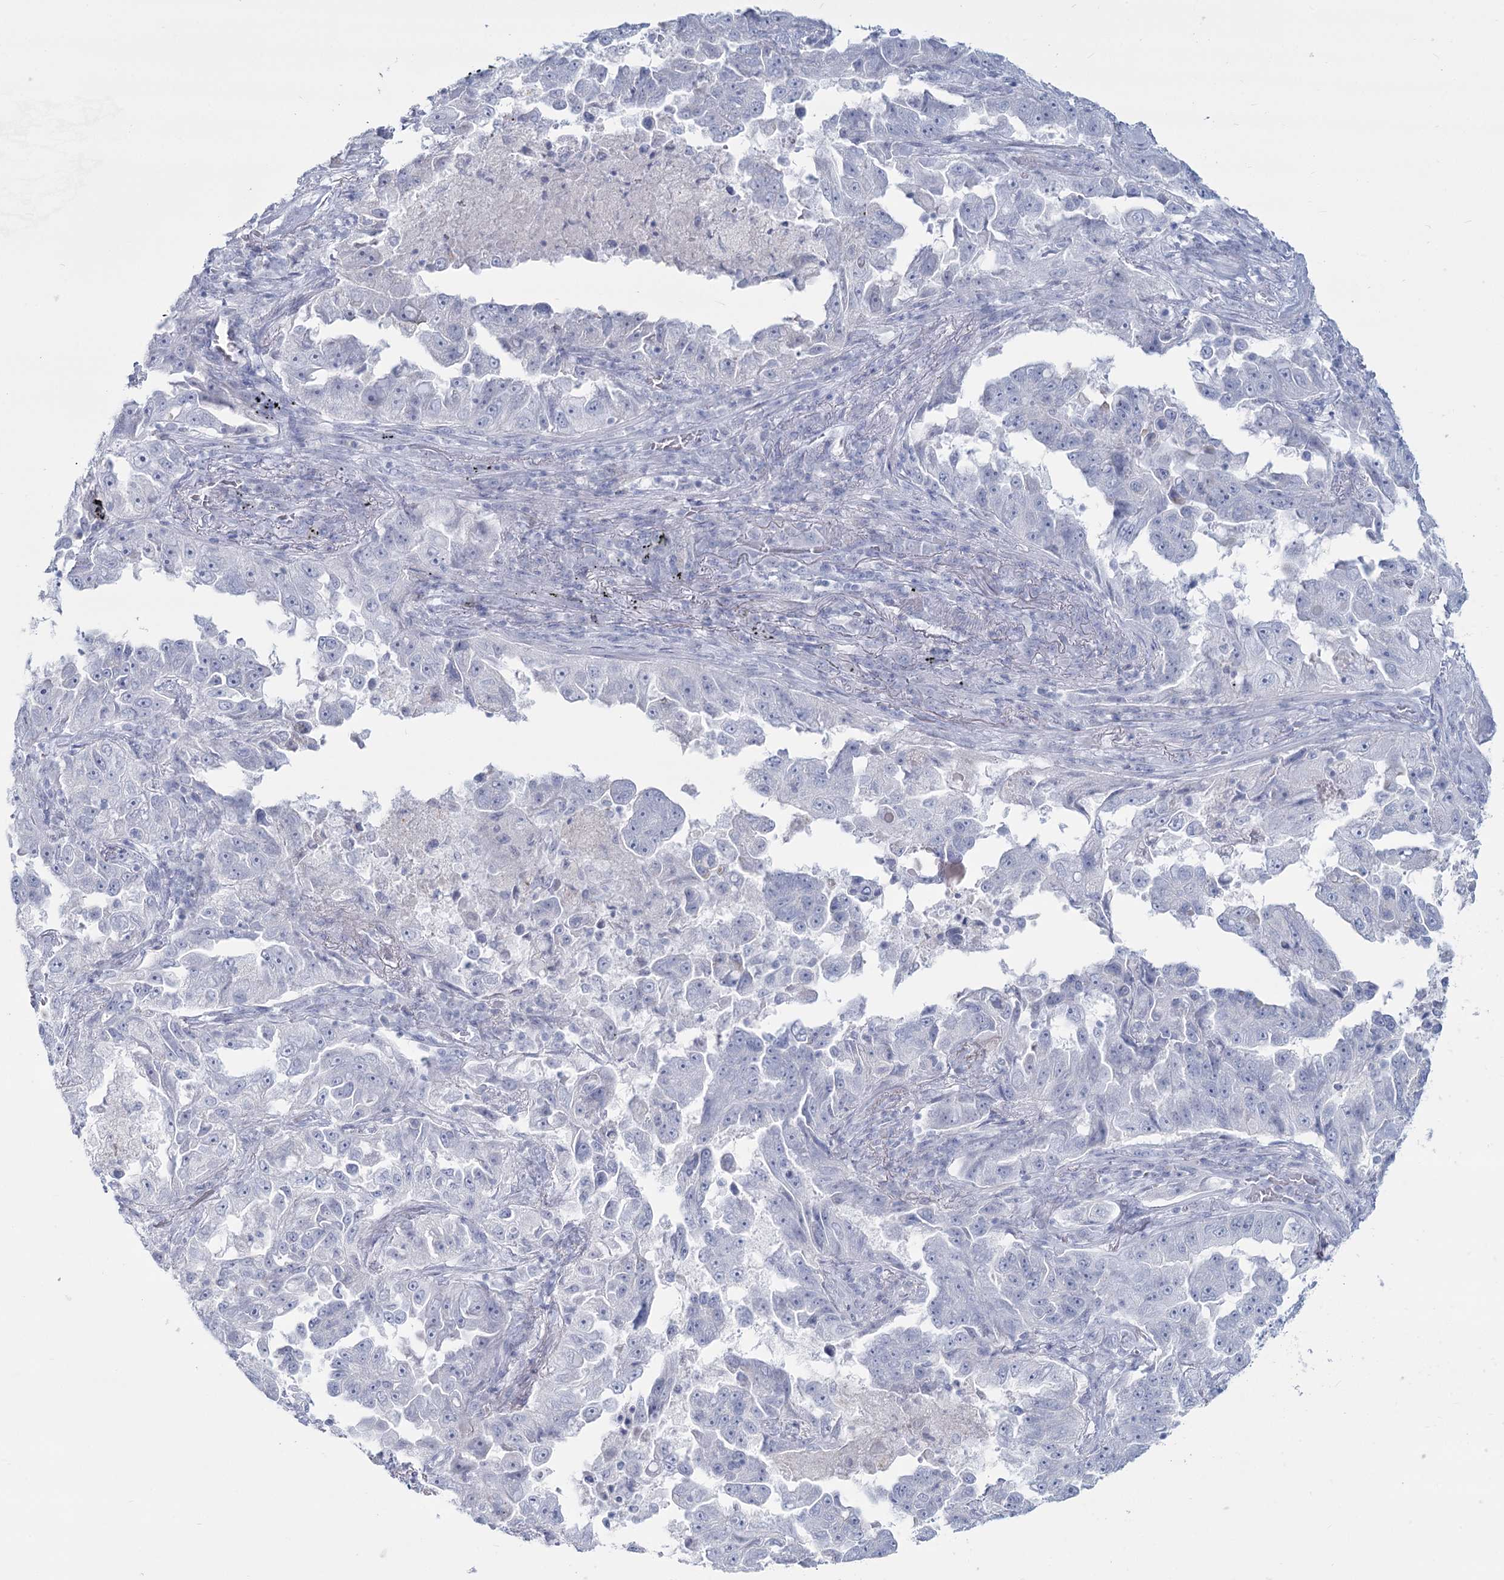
{"staining": {"intensity": "negative", "quantity": "none", "location": "none"}, "tissue": "lung cancer", "cell_type": "Tumor cells", "image_type": "cancer", "snomed": [{"axis": "morphology", "description": "Adenocarcinoma, NOS"}, {"axis": "topography", "description": "Lung"}], "caption": "Tumor cells are negative for protein expression in human adenocarcinoma (lung).", "gene": "SLC6A19", "patient": {"sex": "female", "age": 51}}